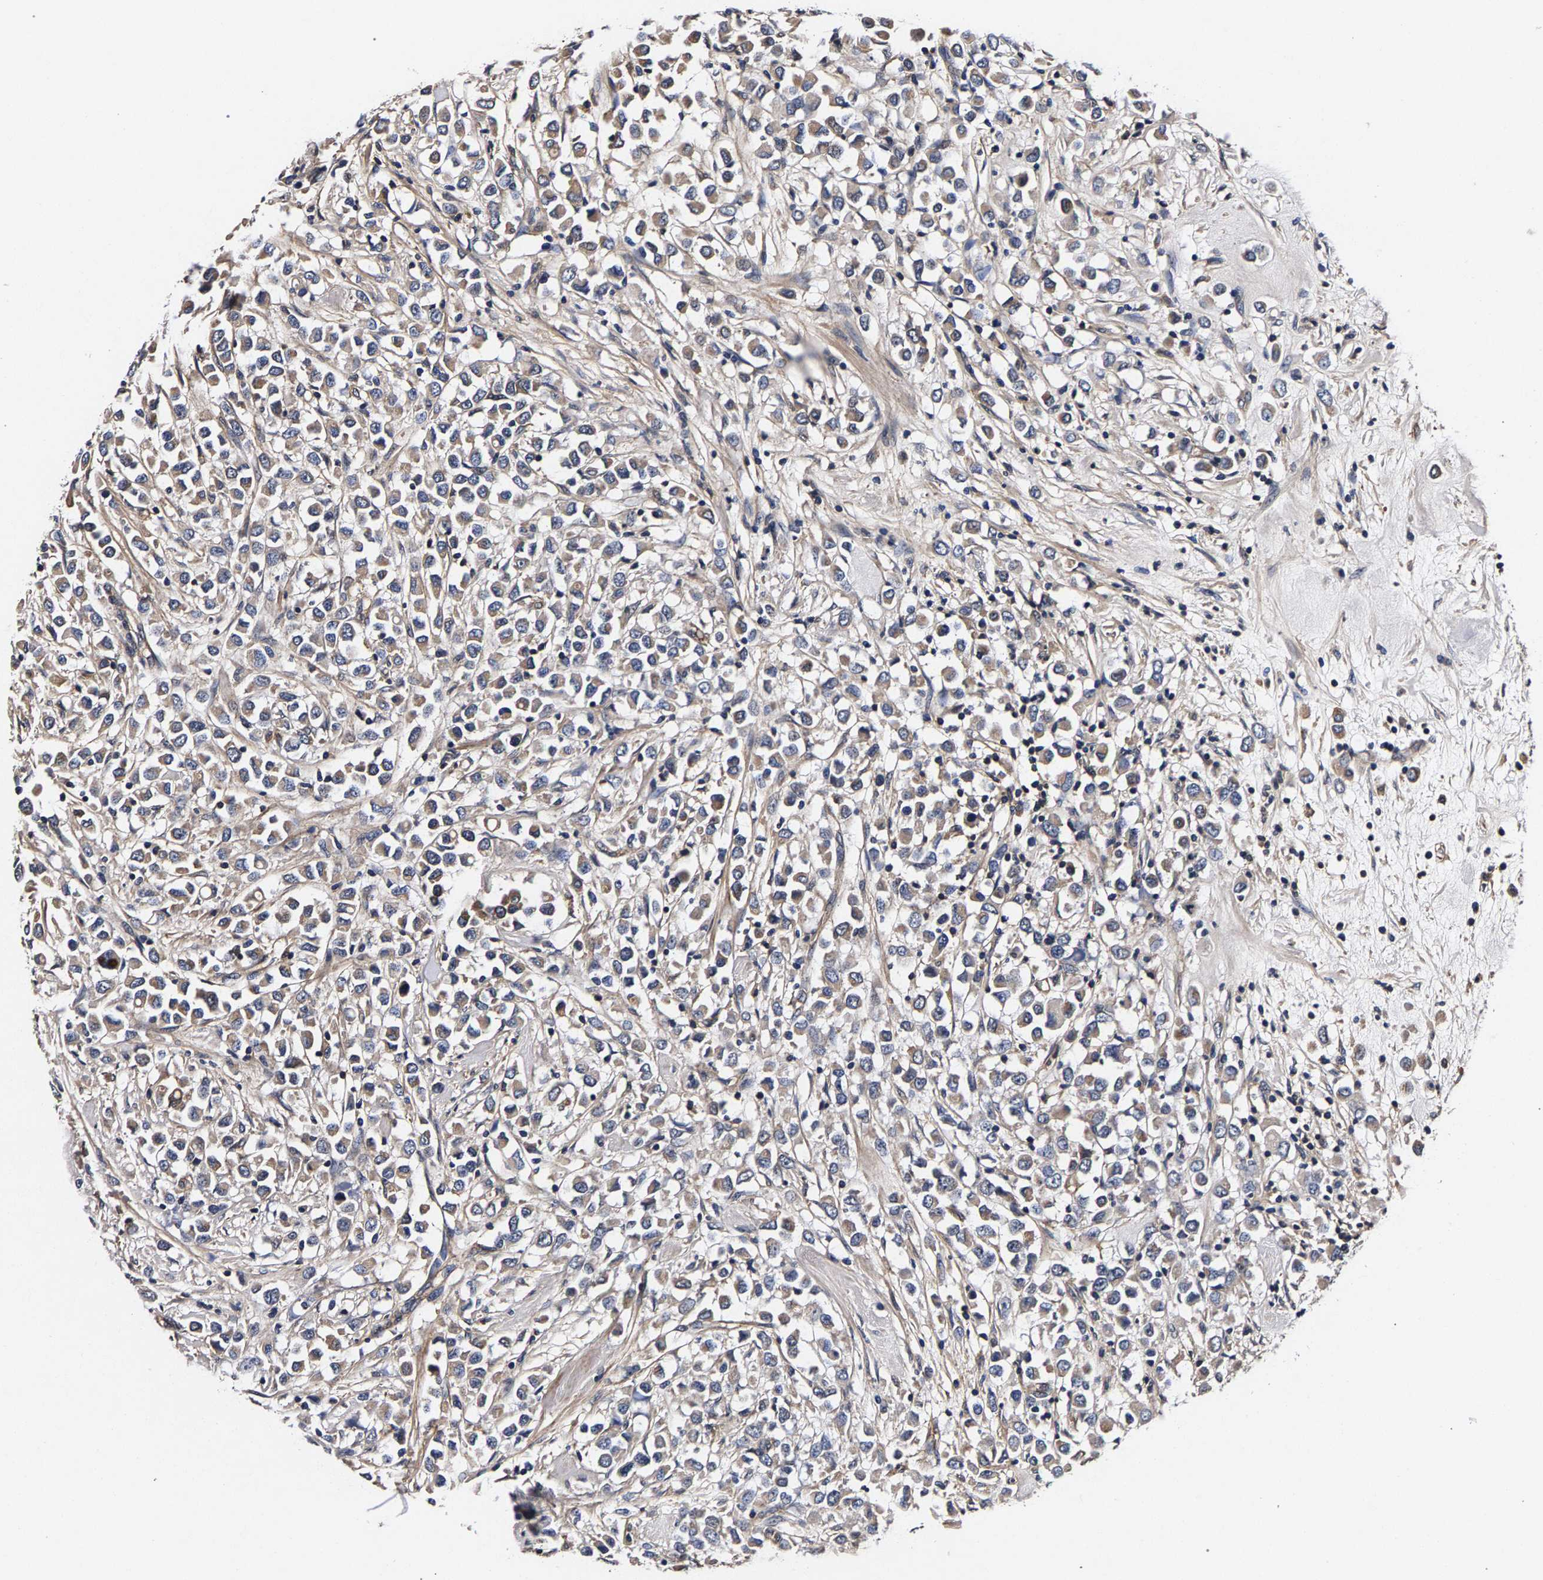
{"staining": {"intensity": "weak", "quantity": ">75%", "location": "cytoplasmic/membranous"}, "tissue": "breast cancer", "cell_type": "Tumor cells", "image_type": "cancer", "snomed": [{"axis": "morphology", "description": "Duct carcinoma"}, {"axis": "topography", "description": "Breast"}], "caption": "Immunohistochemistry (IHC) (DAB (3,3'-diaminobenzidine)) staining of infiltrating ductal carcinoma (breast) reveals weak cytoplasmic/membranous protein staining in approximately >75% of tumor cells. The staining is performed using DAB brown chromogen to label protein expression. The nuclei are counter-stained blue using hematoxylin.", "gene": "MARCHF7", "patient": {"sex": "female", "age": 61}}